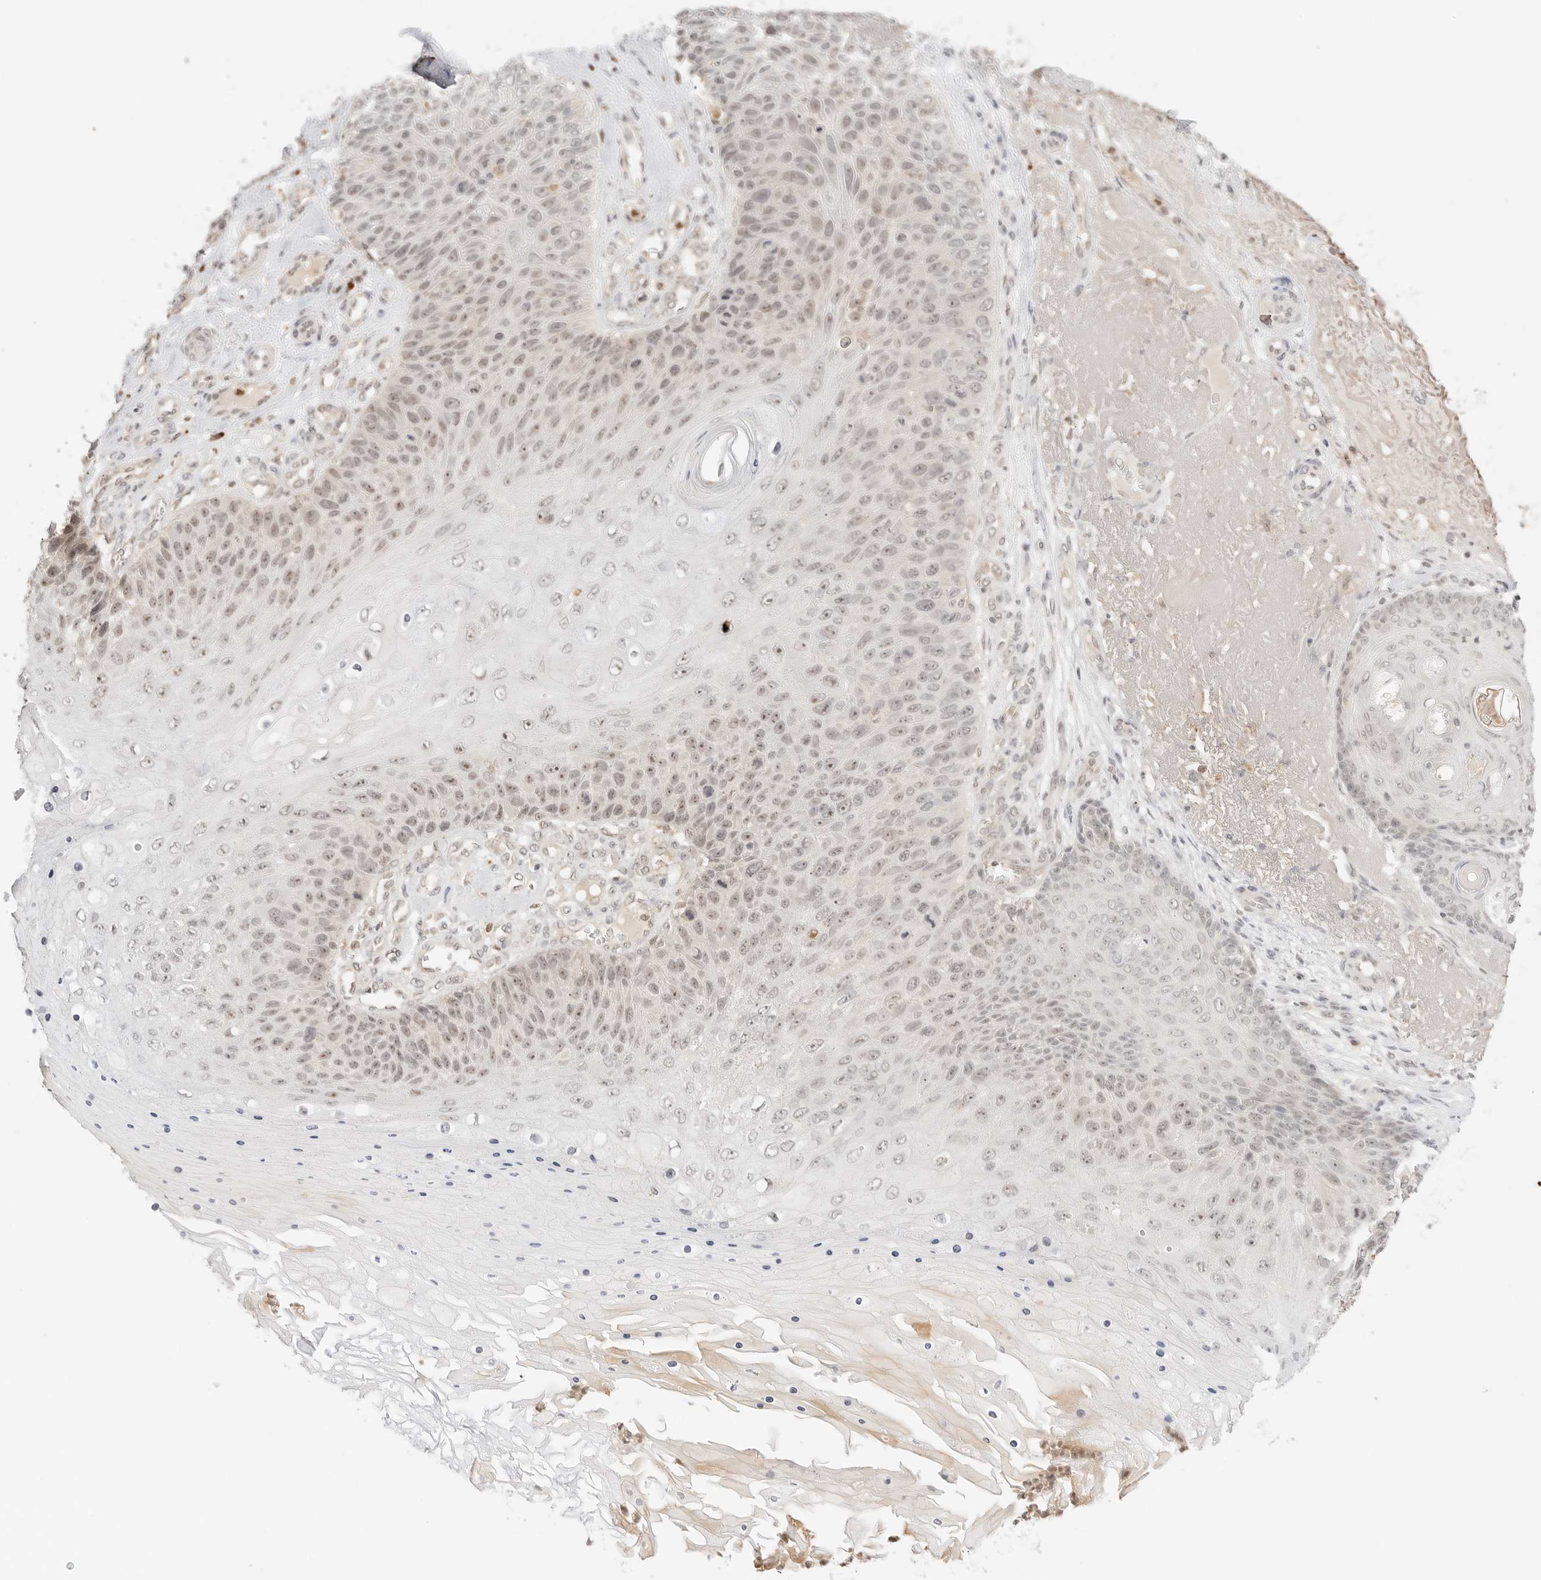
{"staining": {"intensity": "moderate", "quantity": ">75%", "location": "nuclear"}, "tissue": "skin cancer", "cell_type": "Tumor cells", "image_type": "cancer", "snomed": [{"axis": "morphology", "description": "Squamous cell carcinoma, NOS"}, {"axis": "topography", "description": "Skin"}], "caption": "Skin squamous cell carcinoma stained with immunohistochemistry (IHC) reveals moderate nuclear staining in about >75% of tumor cells. The staining was performed using DAB (3,3'-diaminobenzidine) to visualize the protein expression in brown, while the nuclei were stained in blue with hematoxylin (Magnification: 20x).", "gene": "RPS6KL1", "patient": {"sex": "female", "age": 88}}